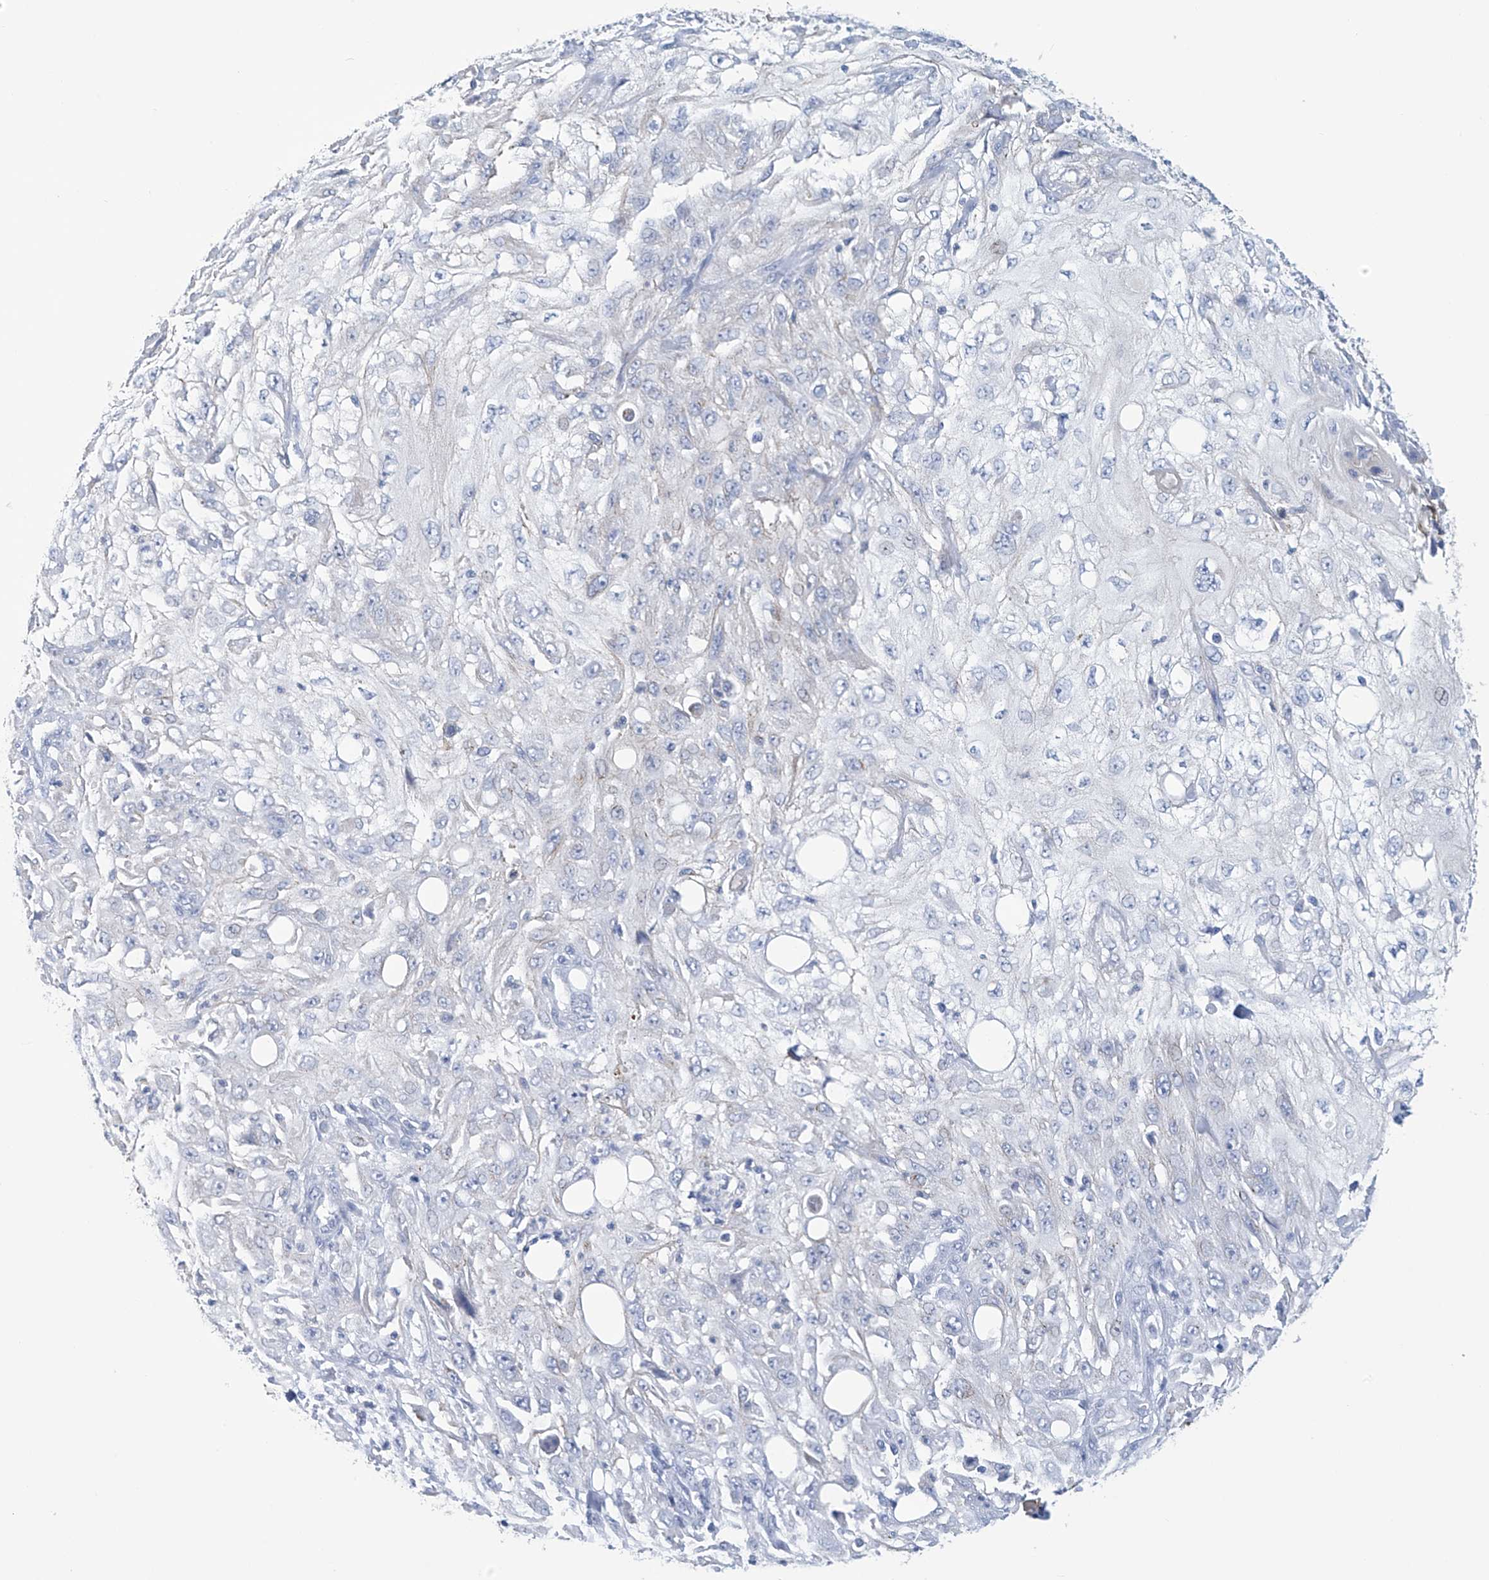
{"staining": {"intensity": "negative", "quantity": "none", "location": "none"}, "tissue": "skin cancer", "cell_type": "Tumor cells", "image_type": "cancer", "snomed": [{"axis": "morphology", "description": "Squamous cell carcinoma, NOS"}, {"axis": "topography", "description": "Skin"}], "caption": "This is an immunohistochemistry (IHC) image of squamous cell carcinoma (skin). There is no staining in tumor cells.", "gene": "DSP", "patient": {"sex": "male", "age": 75}}